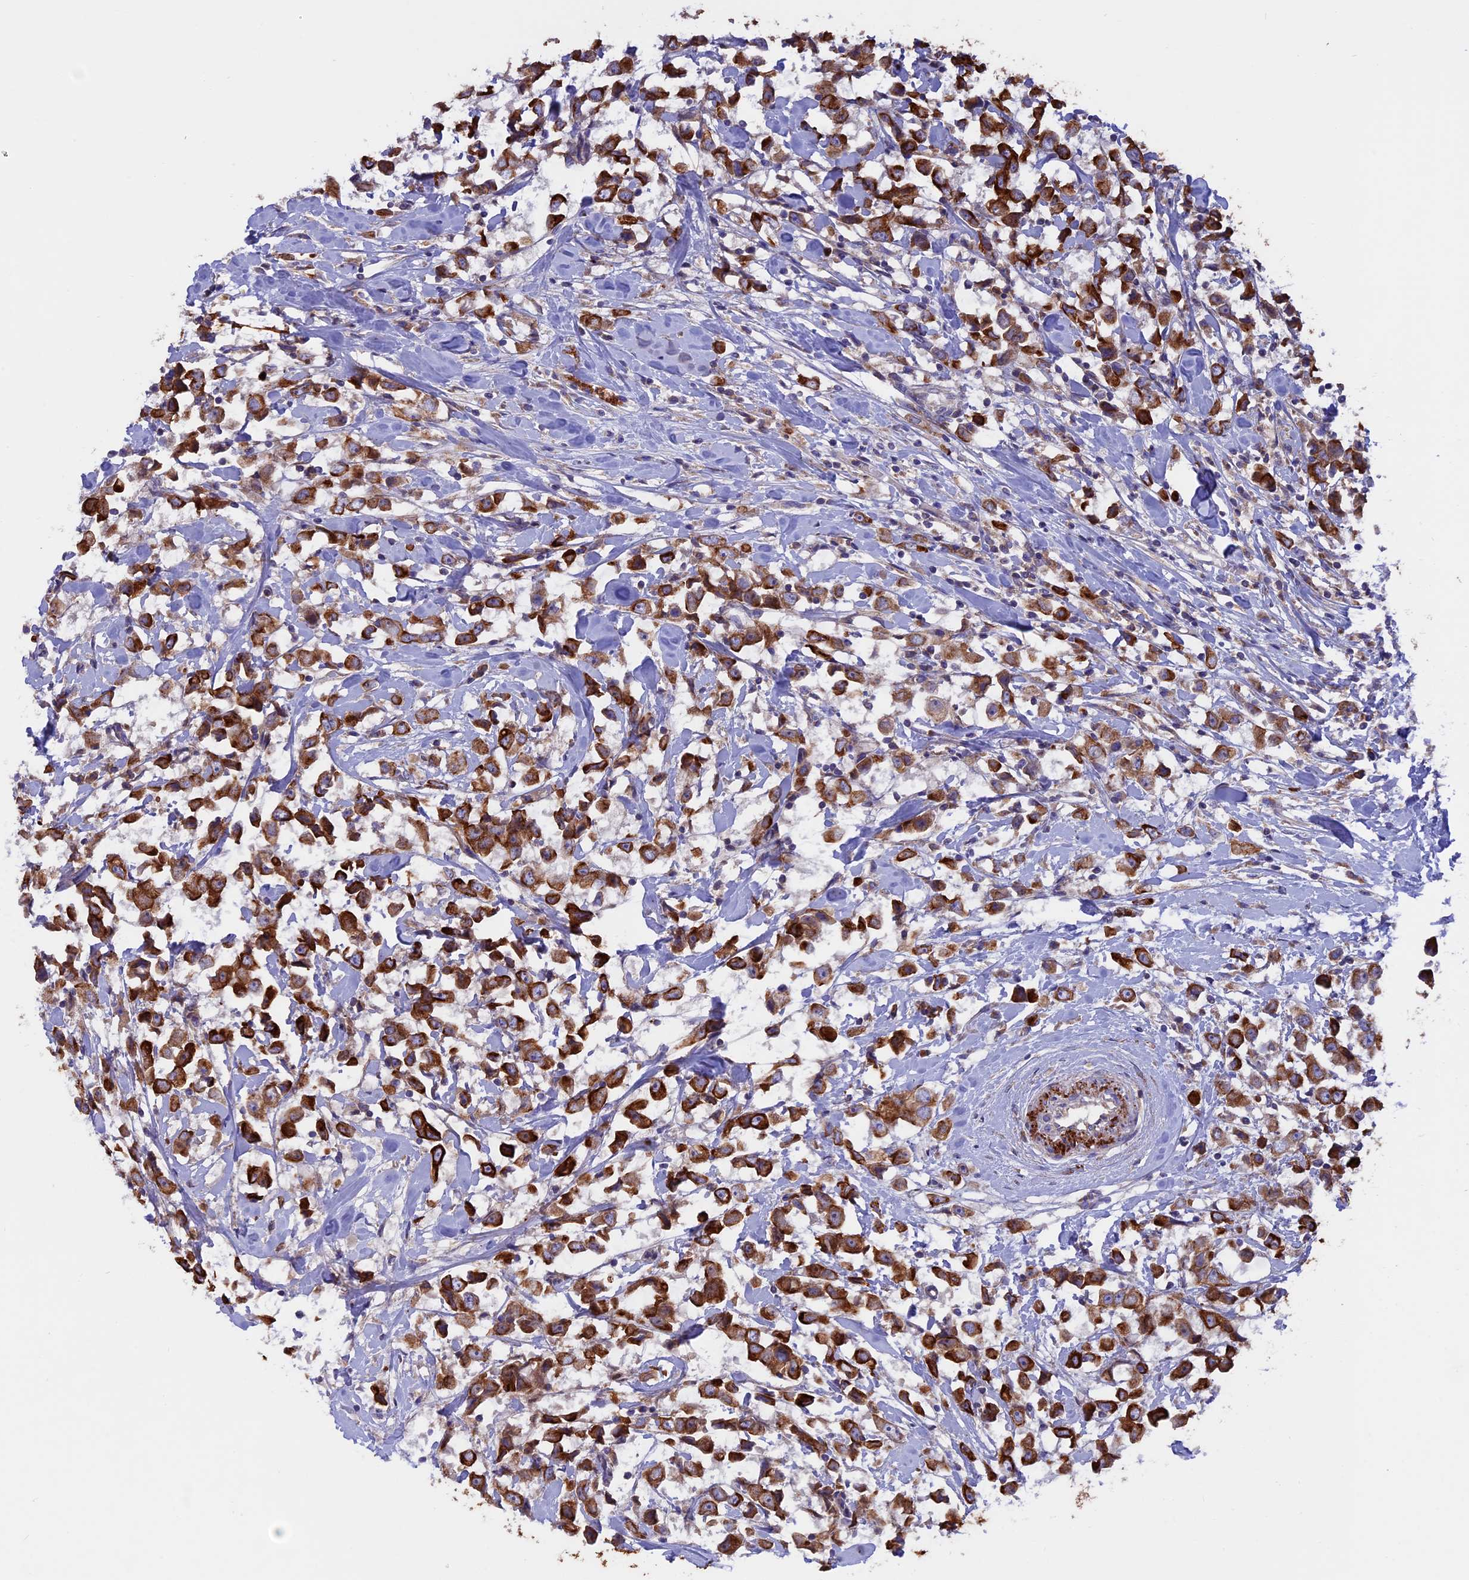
{"staining": {"intensity": "strong", "quantity": ">75%", "location": "cytoplasmic/membranous"}, "tissue": "breast cancer", "cell_type": "Tumor cells", "image_type": "cancer", "snomed": [{"axis": "morphology", "description": "Duct carcinoma"}, {"axis": "topography", "description": "Breast"}], "caption": "Tumor cells demonstrate high levels of strong cytoplasmic/membranous expression in approximately >75% of cells in human infiltrating ductal carcinoma (breast).", "gene": "PTPN9", "patient": {"sex": "female", "age": 61}}